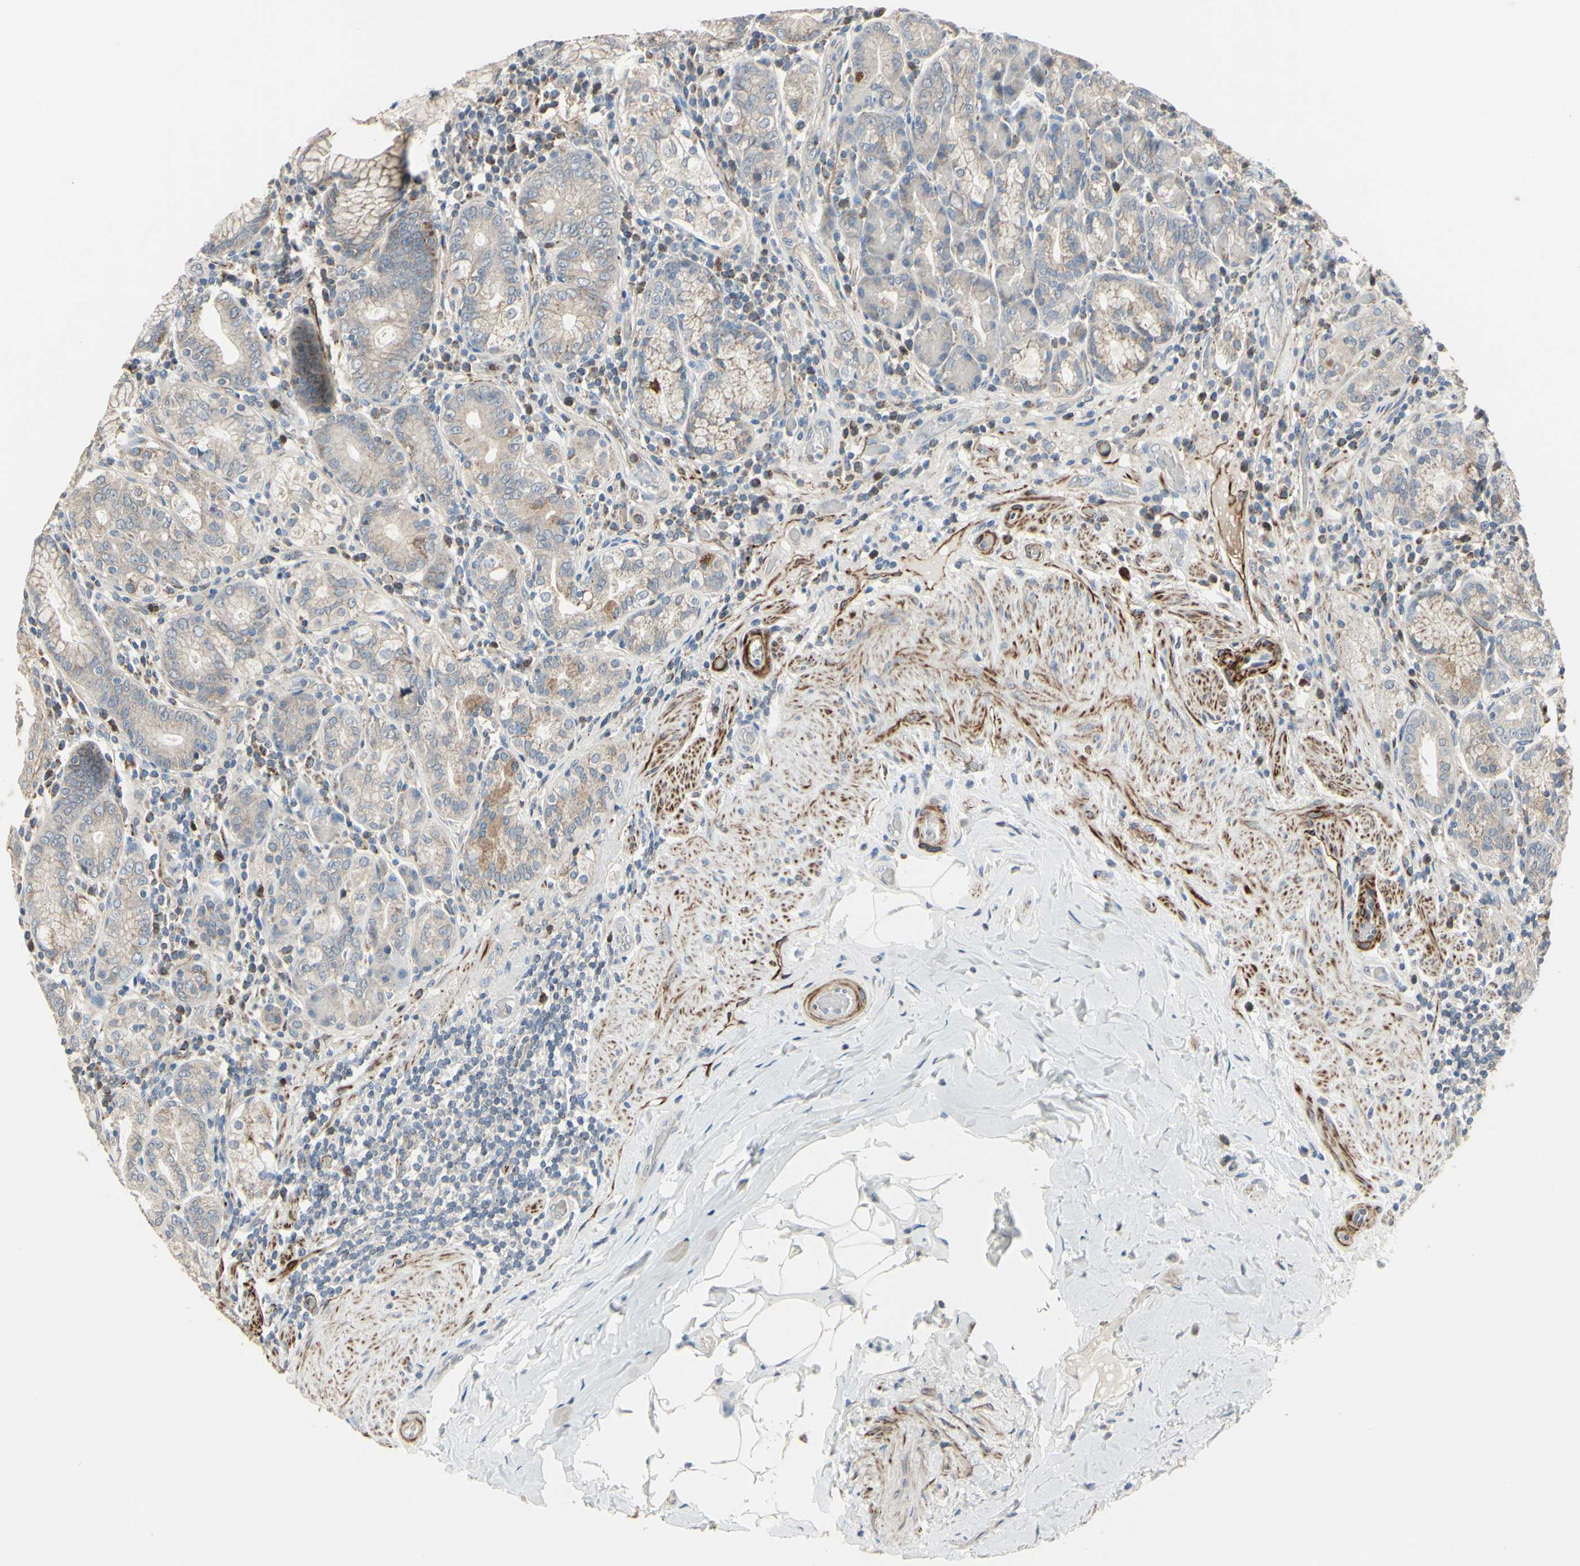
{"staining": {"intensity": "weak", "quantity": "25%-75%", "location": "cytoplasmic/membranous"}, "tissue": "stomach", "cell_type": "Glandular cells", "image_type": "normal", "snomed": [{"axis": "morphology", "description": "Normal tissue, NOS"}, {"axis": "topography", "description": "Stomach, lower"}], "caption": "Glandular cells display low levels of weak cytoplasmic/membranous staining in approximately 25%-75% of cells in unremarkable stomach.", "gene": "FAM171B", "patient": {"sex": "female", "age": 76}}